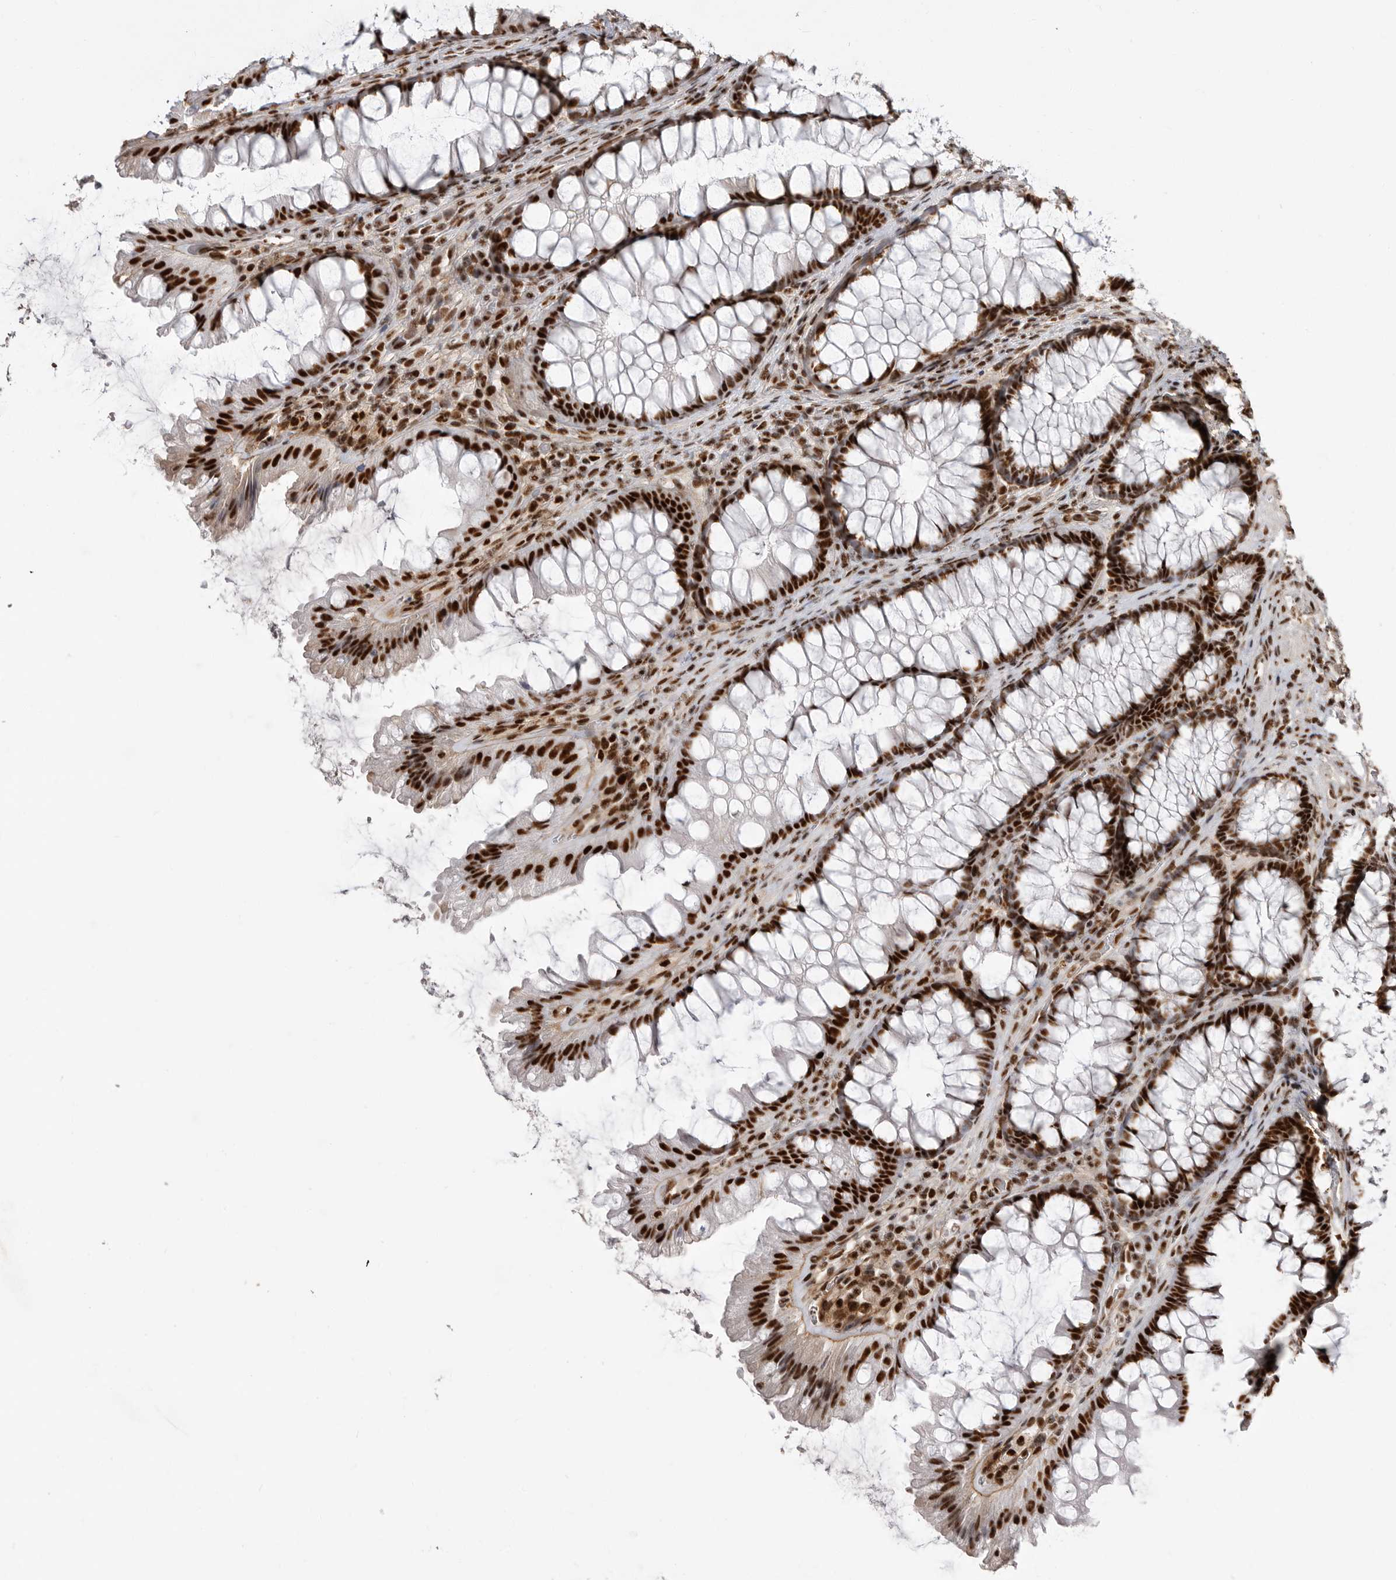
{"staining": {"intensity": "moderate", "quantity": ">75%", "location": "cytoplasmic/membranous"}, "tissue": "colon", "cell_type": "Endothelial cells", "image_type": "normal", "snomed": [{"axis": "morphology", "description": "Normal tissue, NOS"}, {"axis": "topography", "description": "Colon"}], "caption": "Immunohistochemistry (IHC) histopathology image of benign colon: human colon stained using immunohistochemistry (IHC) exhibits medium levels of moderate protein expression localized specifically in the cytoplasmic/membranous of endothelial cells, appearing as a cytoplasmic/membranous brown color.", "gene": "PPP1R8", "patient": {"sex": "female", "age": 62}}